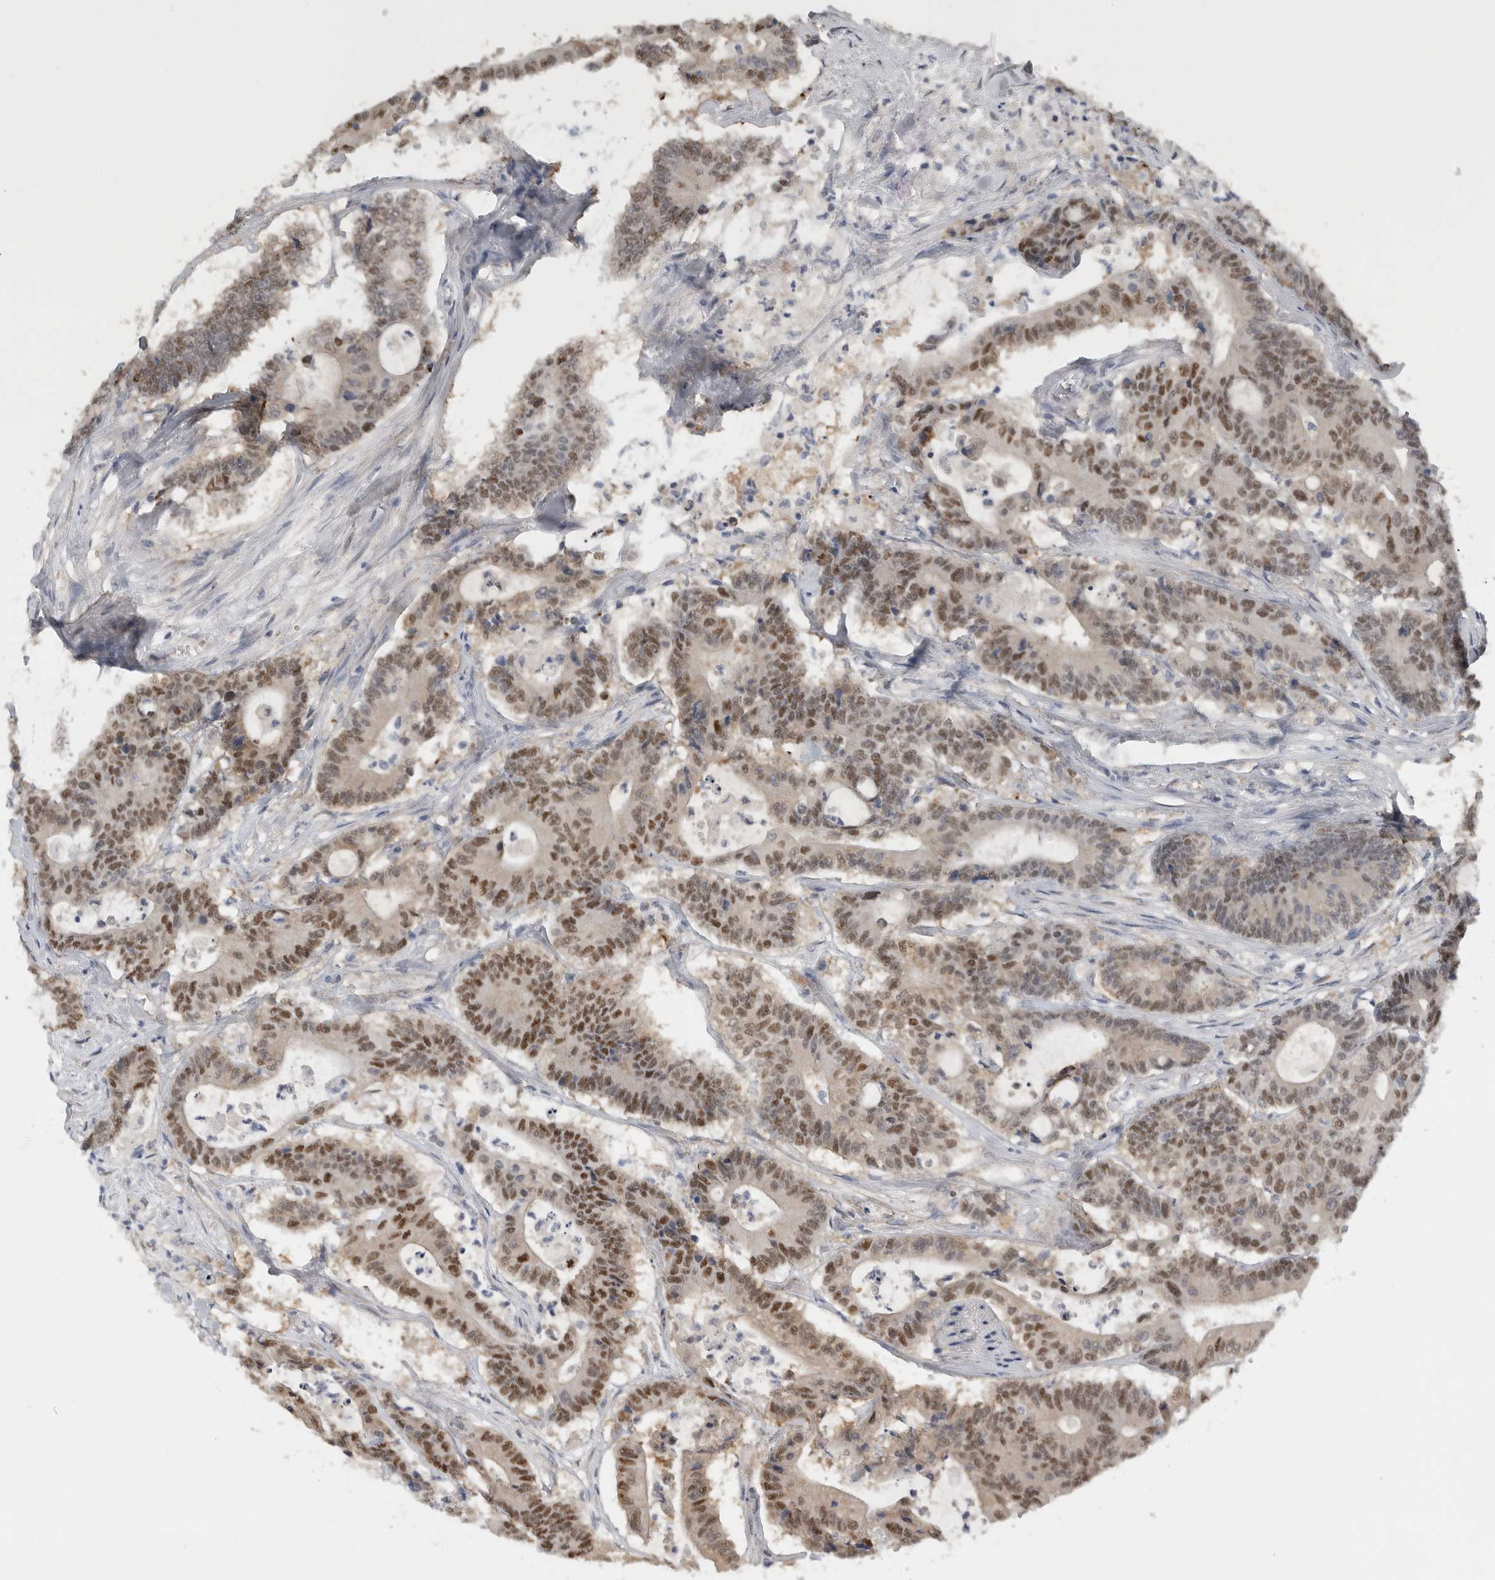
{"staining": {"intensity": "moderate", "quantity": ">75%", "location": "nuclear"}, "tissue": "colorectal cancer", "cell_type": "Tumor cells", "image_type": "cancer", "snomed": [{"axis": "morphology", "description": "Adenocarcinoma, NOS"}, {"axis": "topography", "description": "Colon"}], "caption": "Colorectal cancer (adenocarcinoma) was stained to show a protein in brown. There is medium levels of moderate nuclear positivity in about >75% of tumor cells. (DAB IHC, brown staining for protein, blue staining for nuclei).", "gene": "DYRK2", "patient": {"sex": "female", "age": 84}}